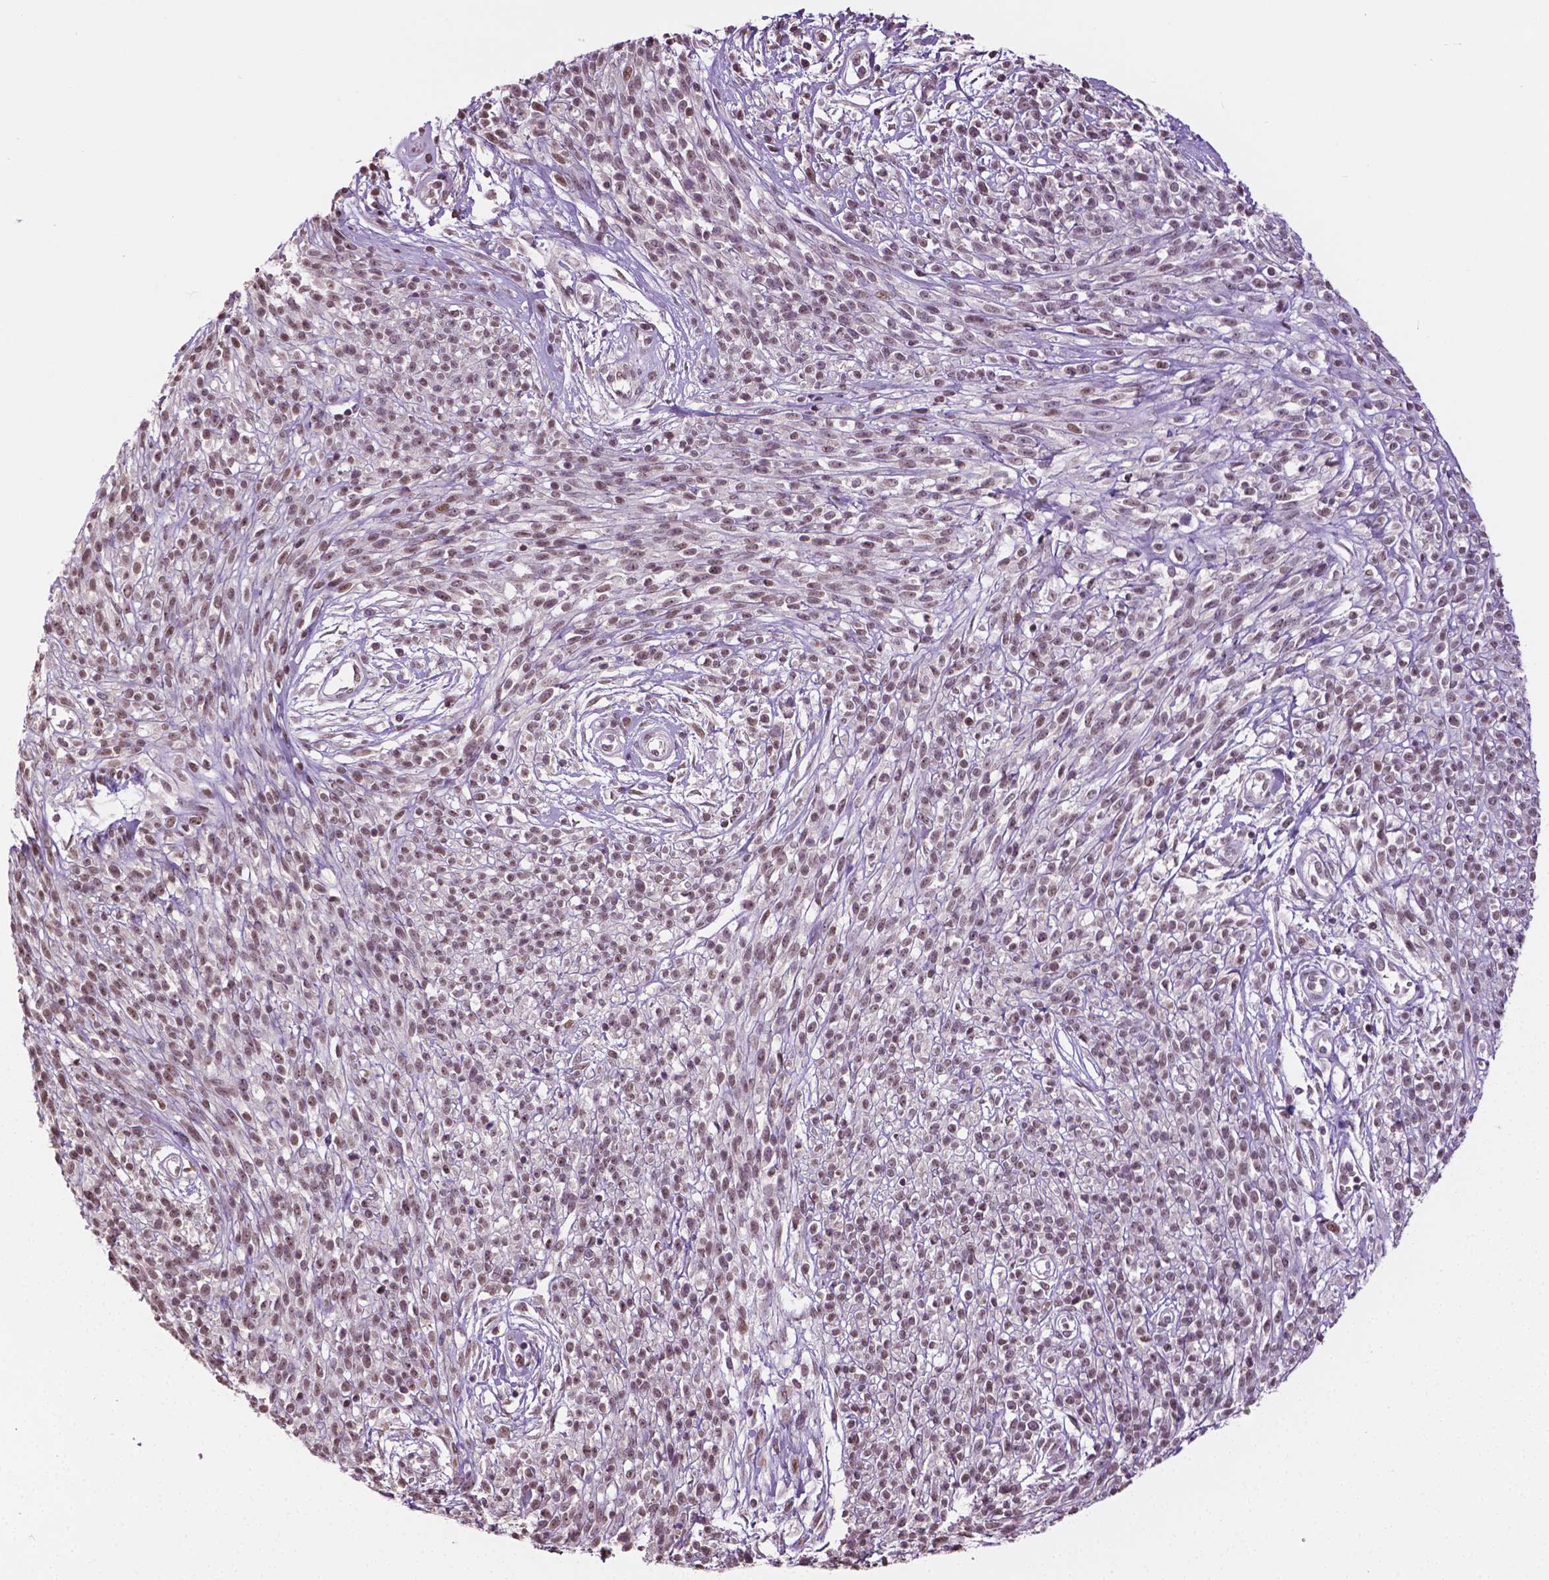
{"staining": {"intensity": "weak", "quantity": ">75%", "location": "nuclear"}, "tissue": "melanoma", "cell_type": "Tumor cells", "image_type": "cancer", "snomed": [{"axis": "morphology", "description": "Malignant melanoma, NOS"}, {"axis": "topography", "description": "Skin"}, {"axis": "topography", "description": "Skin of trunk"}], "caption": "Protein expression analysis of human melanoma reveals weak nuclear positivity in approximately >75% of tumor cells.", "gene": "DLX5", "patient": {"sex": "male", "age": 74}}